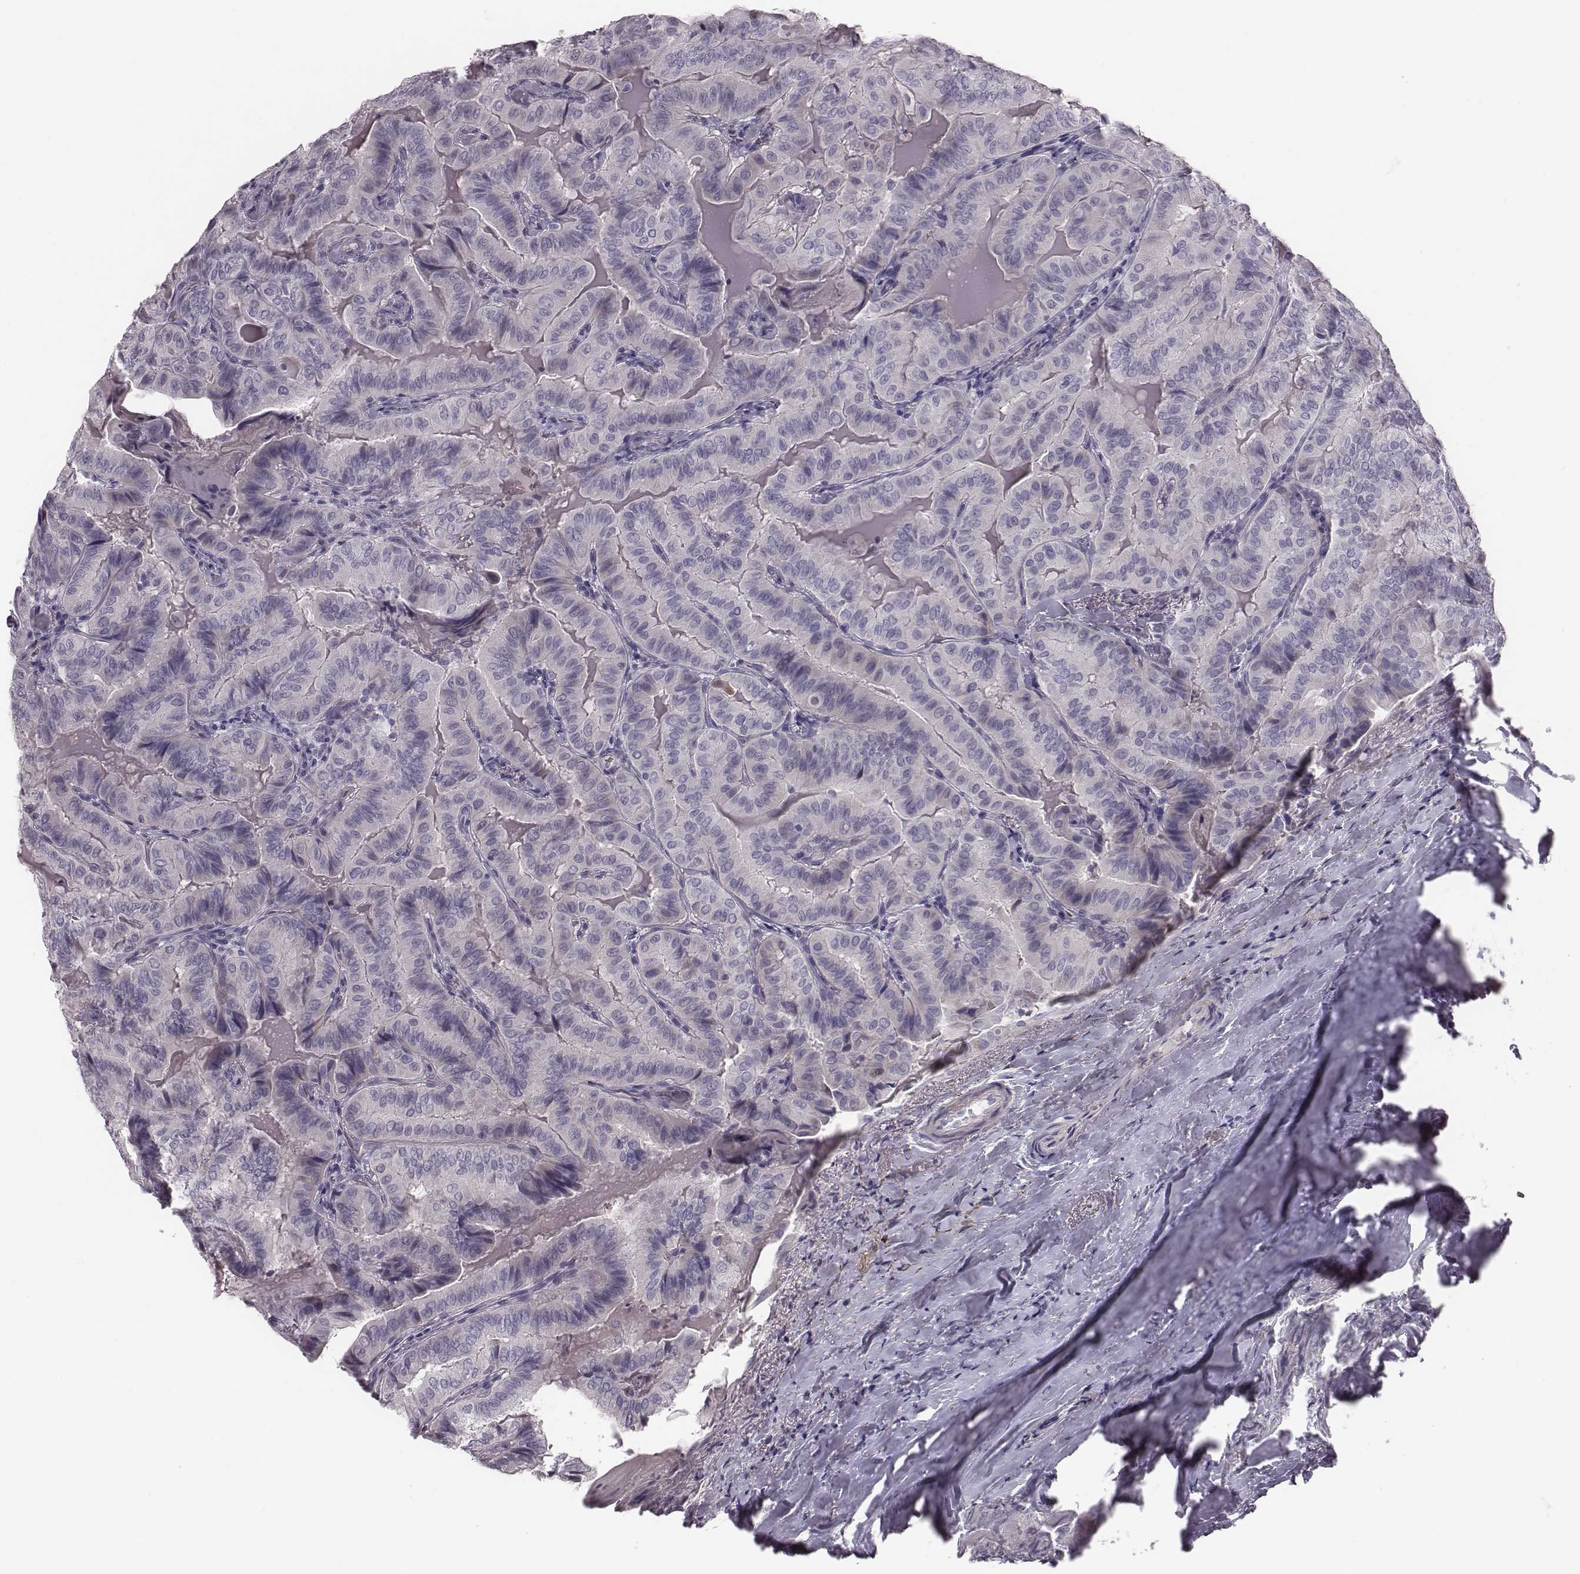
{"staining": {"intensity": "negative", "quantity": "none", "location": "none"}, "tissue": "thyroid cancer", "cell_type": "Tumor cells", "image_type": "cancer", "snomed": [{"axis": "morphology", "description": "Papillary adenocarcinoma, NOS"}, {"axis": "topography", "description": "Thyroid gland"}], "caption": "This is an IHC micrograph of thyroid papillary adenocarcinoma. There is no expression in tumor cells.", "gene": "CRISP1", "patient": {"sex": "female", "age": 68}}